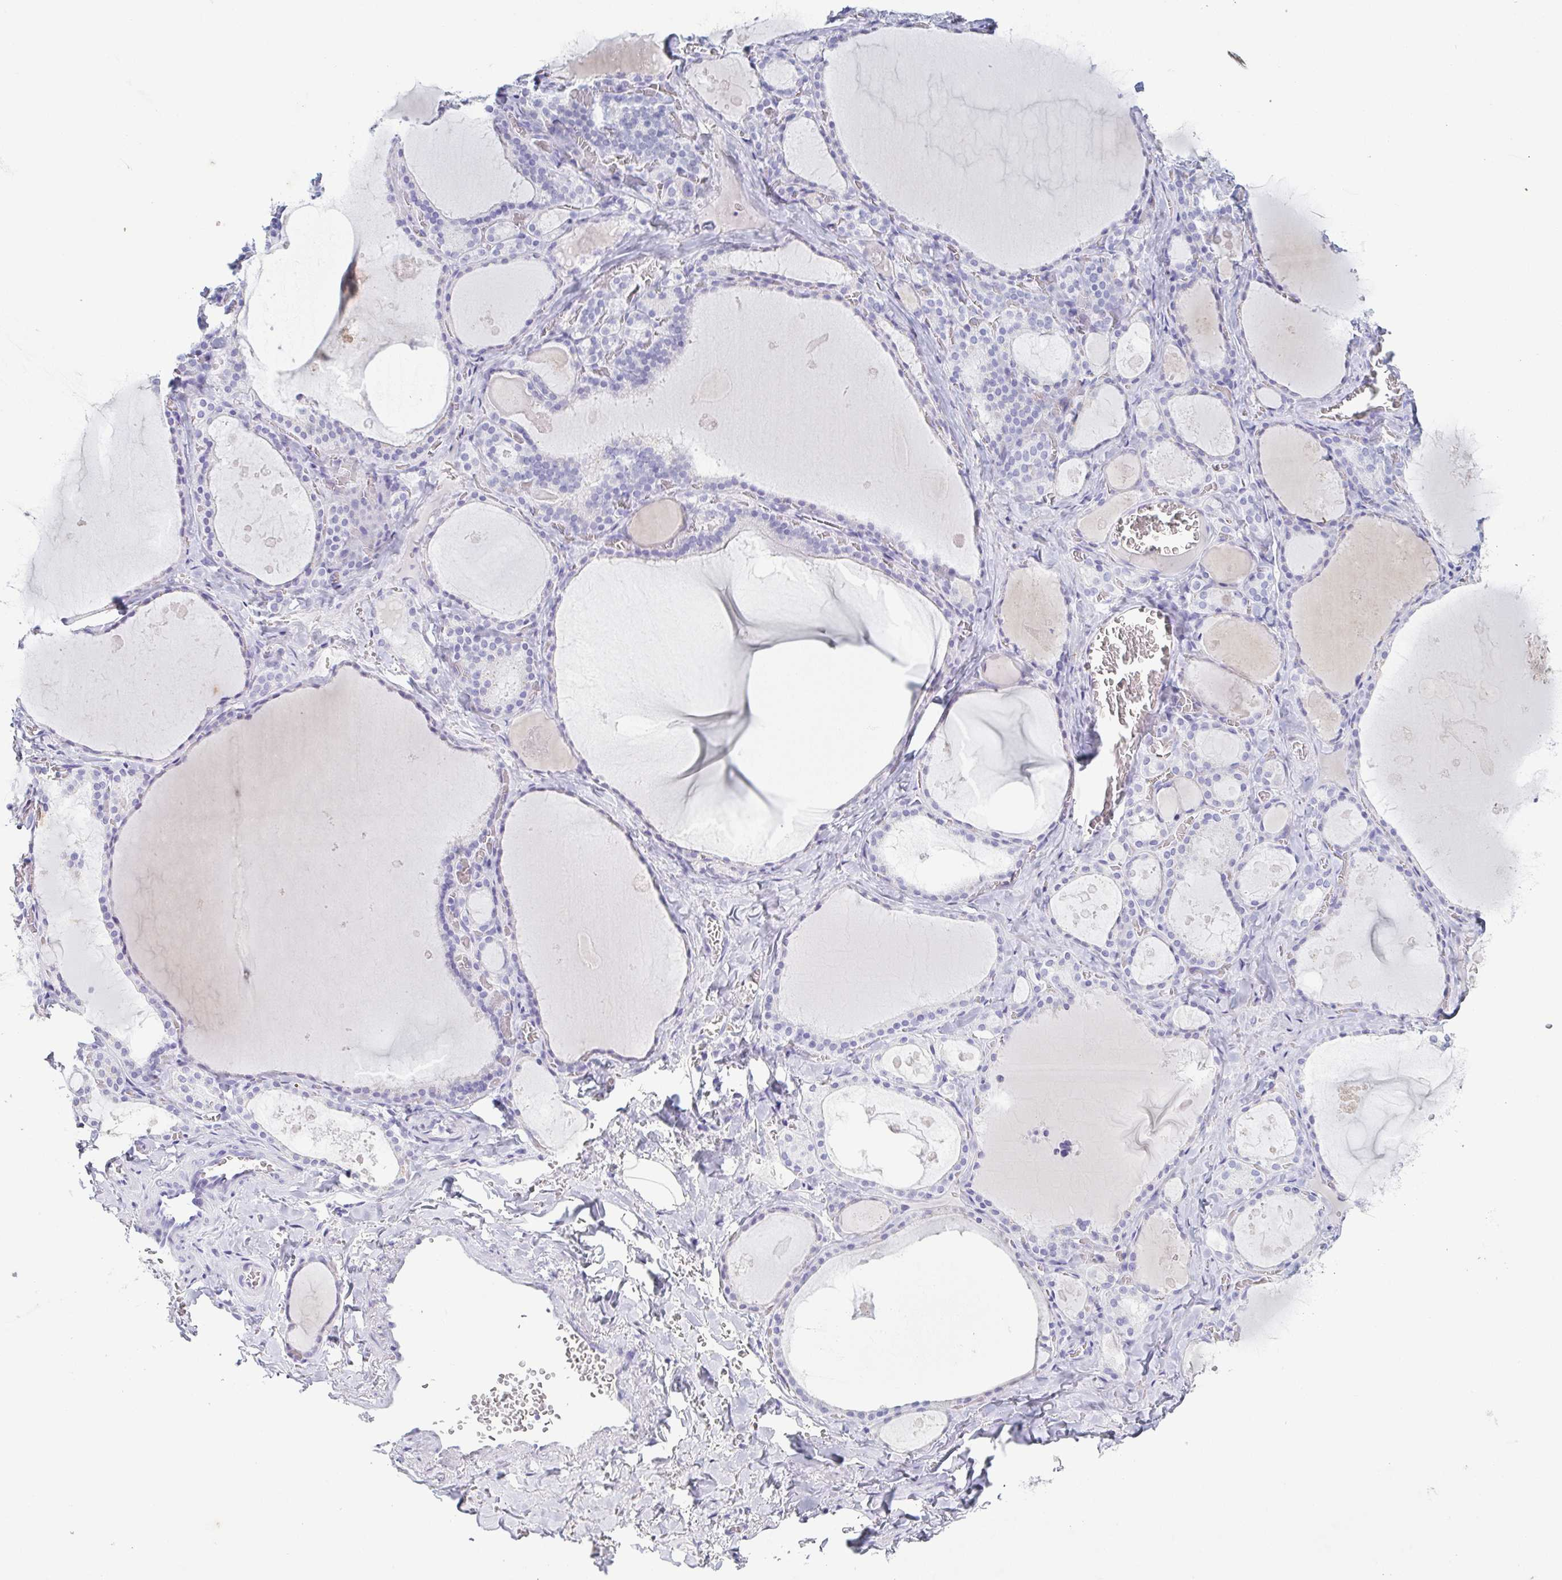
{"staining": {"intensity": "negative", "quantity": "none", "location": "none"}, "tissue": "thyroid gland", "cell_type": "Glandular cells", "image_type": "normal", "snomed": [{"axis": "morphology", "description": "Normal tissue, NOS"}, {"axis": "topography", "description": "Thyroid gland"}], "caption": "Immunohistochemistry (IHC) image of normal thyroid gland: thyroid gland stained with DAB (3,3'-diaminobenzidine) shows no significant protein positivity in glandular cells. (Brightfield microscopy of DAB immunohistochemistry at high magnification).", "gene": "ZG16B", "patient": {"sex": "male", "age": 56}}